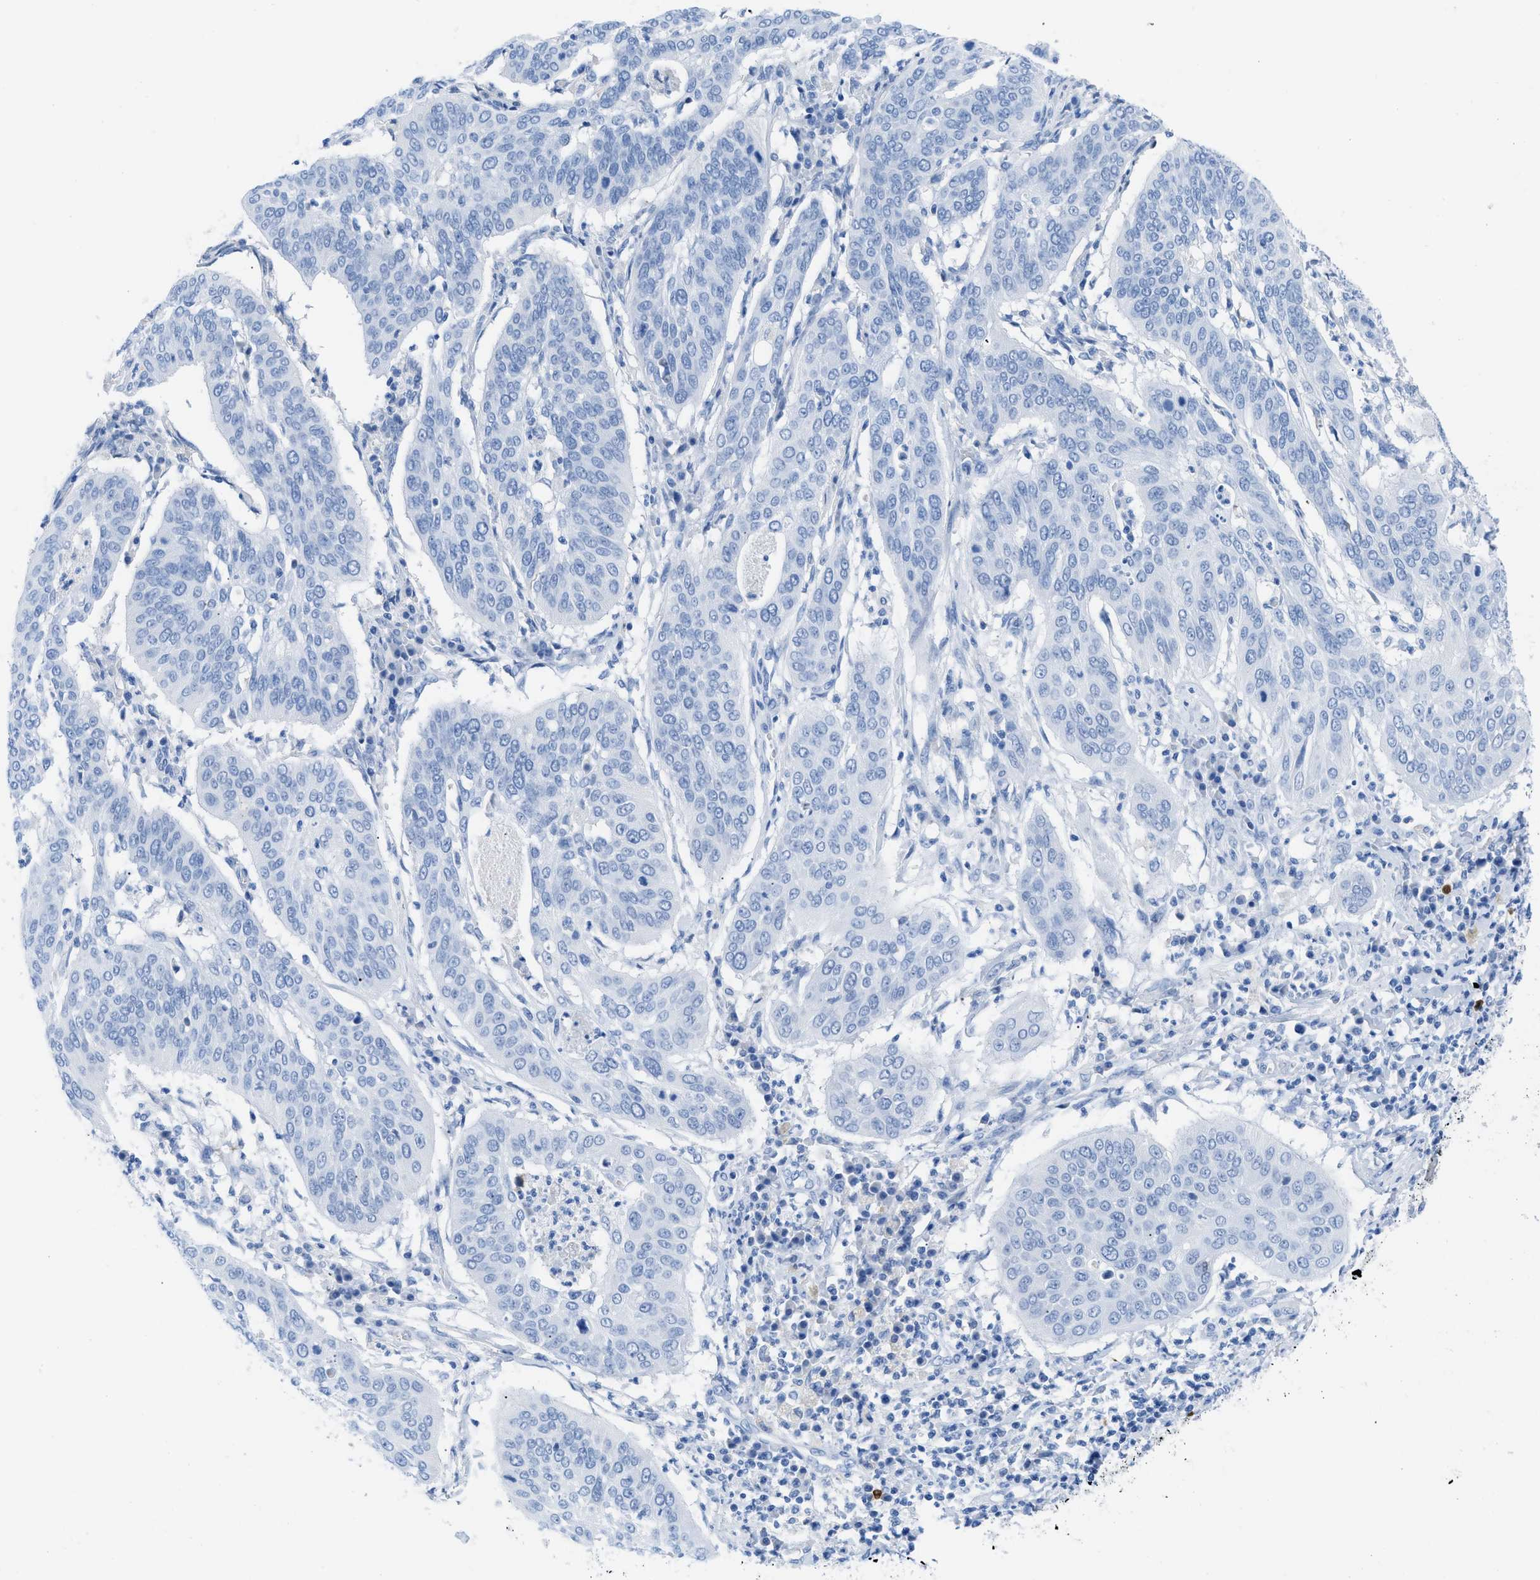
{"staining": {"intensity": "negative", "quantity": "none", "location": "none"}, "tissue": "cervical cancer", "cell_type": "Tumor cells", "image_type": "cancer", "snomed": [{"axis": "morphology", "description": "Normal tissue, NOS"}, {"axis": "morphology", "description": "Squamous cell carcinoma, NOS"}, {"axis": "topography", "description": "Cervix"}], "caption": "This micrograph is of cervical cancer (squamous cell carcinoma) stained with IHC to label a protein in brown with the nuclei are counter-stained blue. There is no expression in tumor cells.", "gene": "TCL1A", "patient": {"sex": "female", "age": 39}}